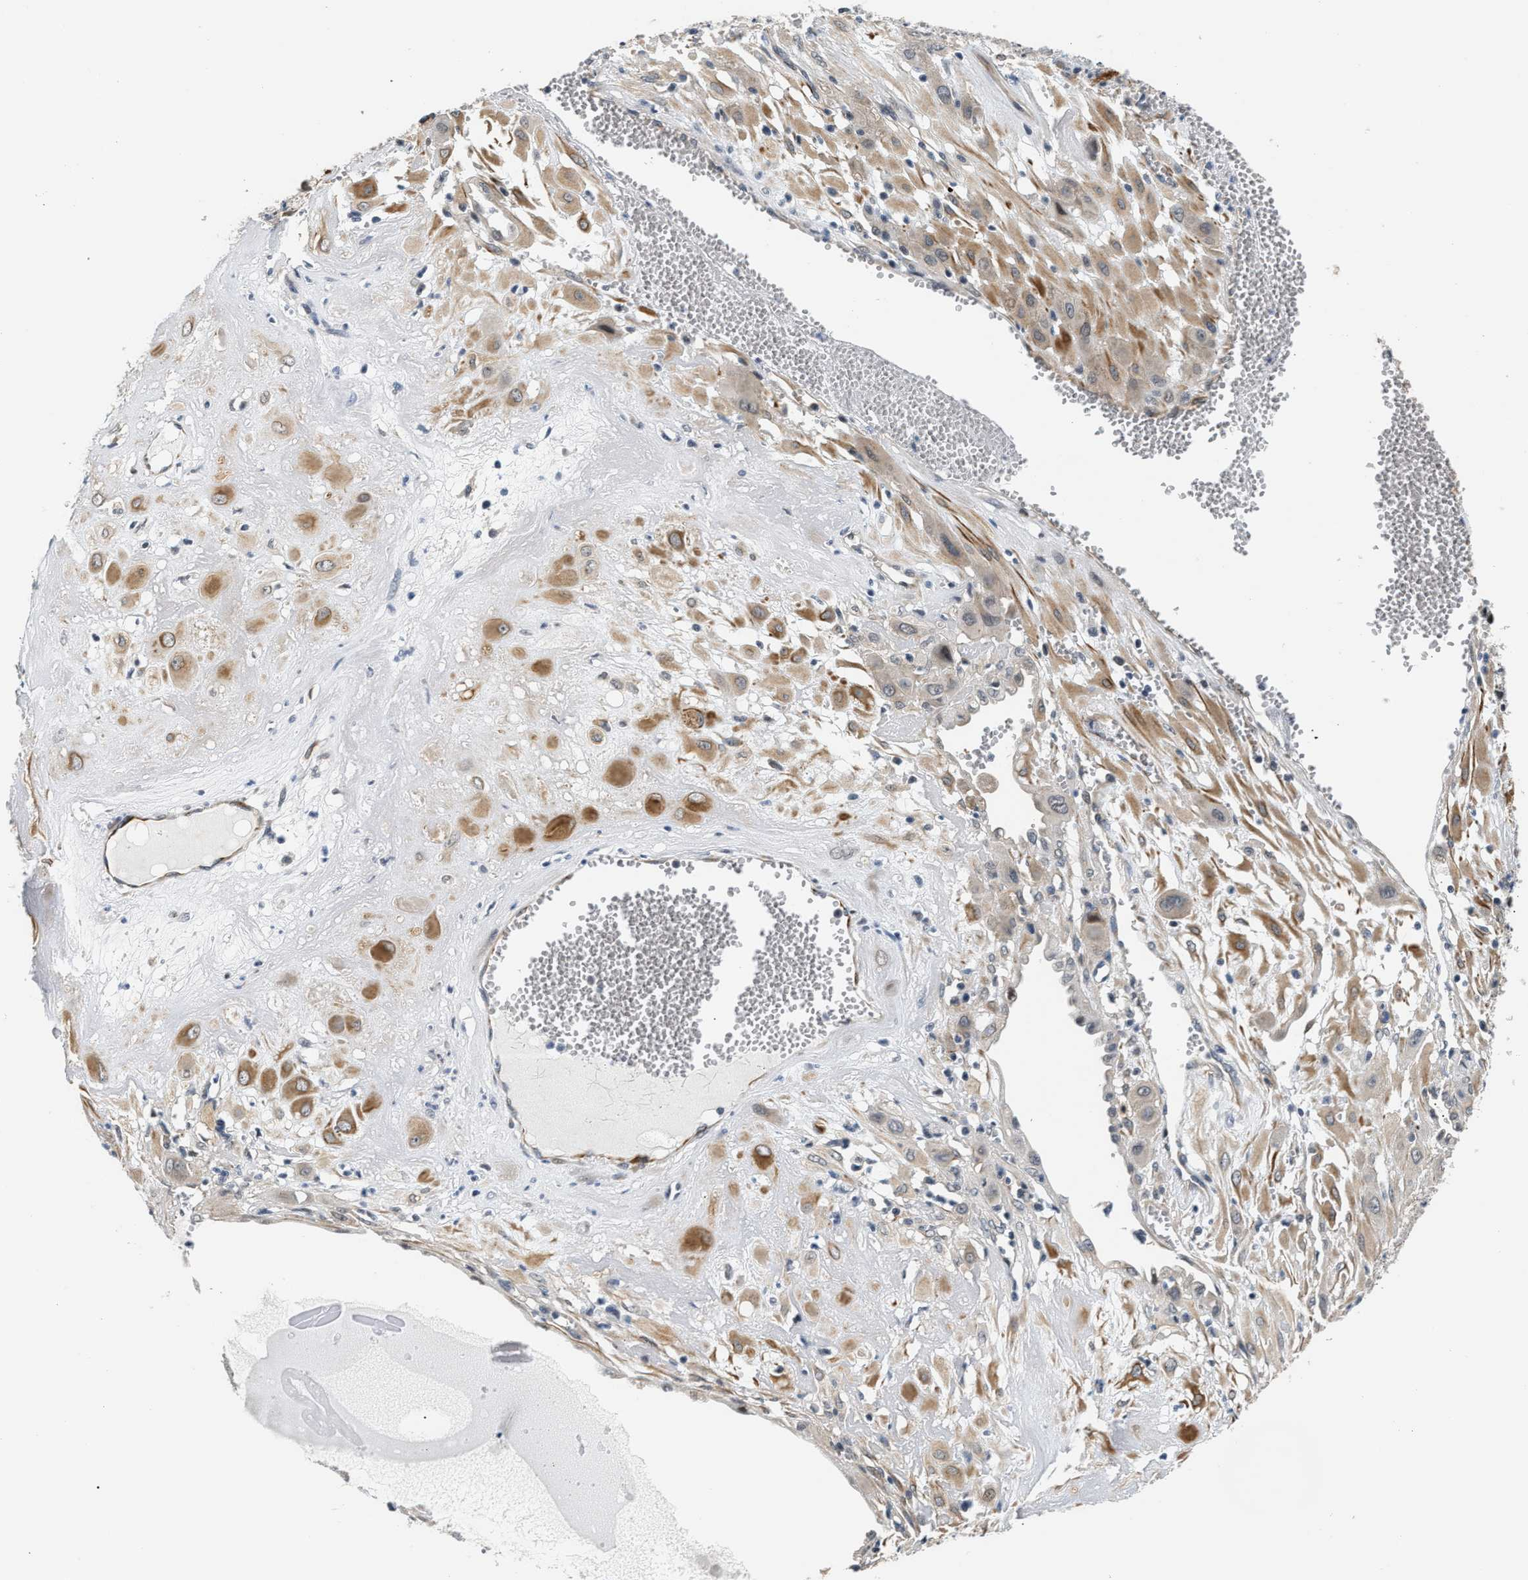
{"staining": {"intensity": "moderate", "quantity": ">75%", "location": "cytoplasmic/membranous"}, "tissue": "cervical cancer", "cell_type": "Tumor cells", "image_type": "cancer", "snomed": [{"axis": "morphology", "description": "Squamous cell carcinoma, NOS"}, {"axis": "topography", "description": "Cervix"}], "caption": "Immunohistochemistry photomicrograph of cervical squamous cell carcinoma stained for a protein (brown), which shows medium levels of moderate cytoplasmic/membranous positivity in approximately >75% of tumor cells.", "gene": "PPM1H", "patient": {"sex": "female", "age": 34}}